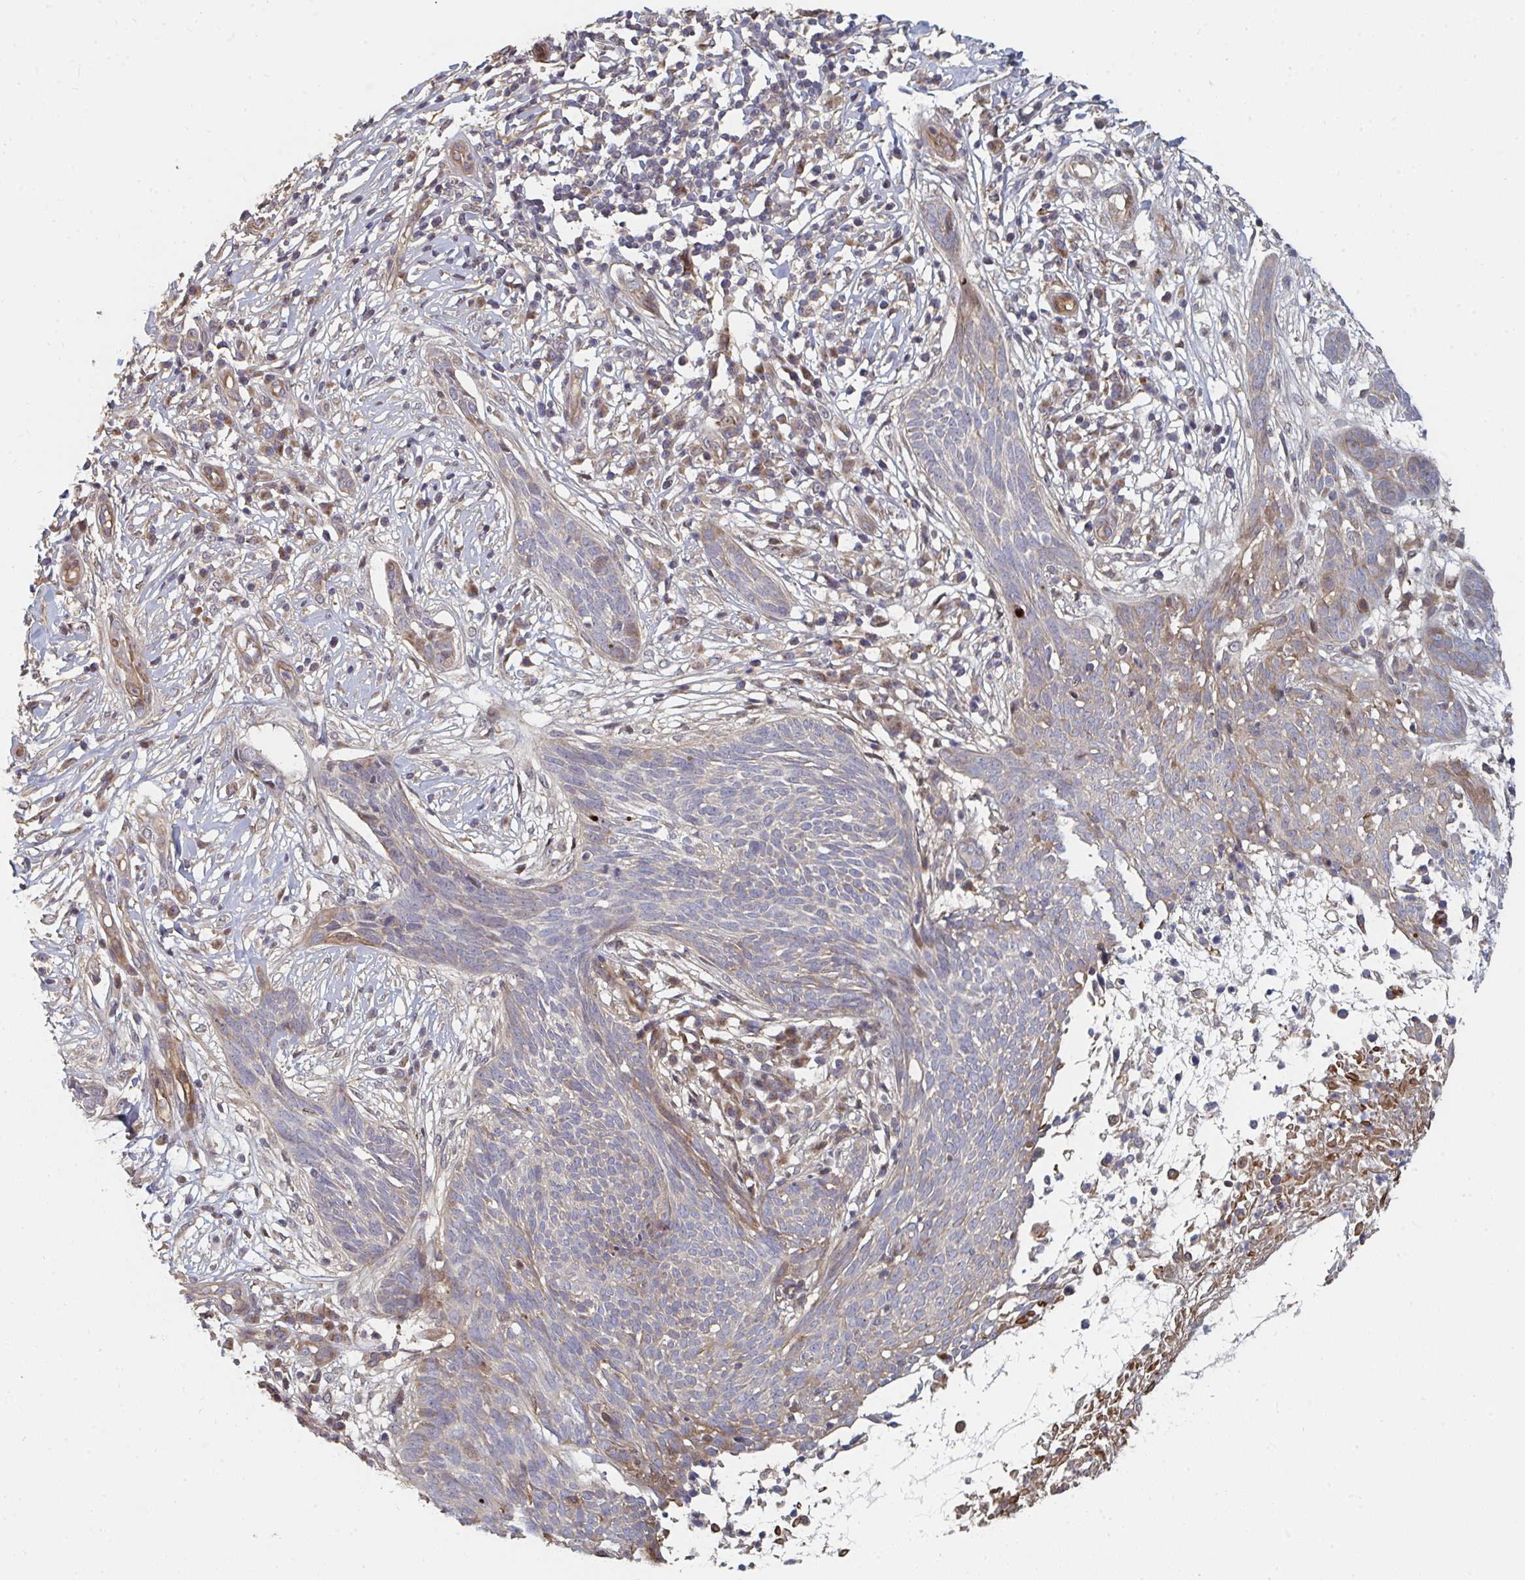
{"staining": {"intensity": "moderate", "quantity": "<25%", "location": "cytoplasmic/membranous"}, "tissue": "skin cancer", "cell_type": "Tumor cells", "image_type": "cancer", "snomed": [{"axis": "morphology", "description": "Basal cell carcinoma"}, {"axis": "topography", "description": "Skin"}, {"axis": "topography", "description": "Skin, foot"}], "caption": "This is a micrograph of immunohistochemistry staining of skin cancer (basal cell carcinoma), which shows moderate positivity in the cytoplasmic/membranous of tumor cells.", "gene": "PTEN", "patient": {"sex": "female", "age": 86}}